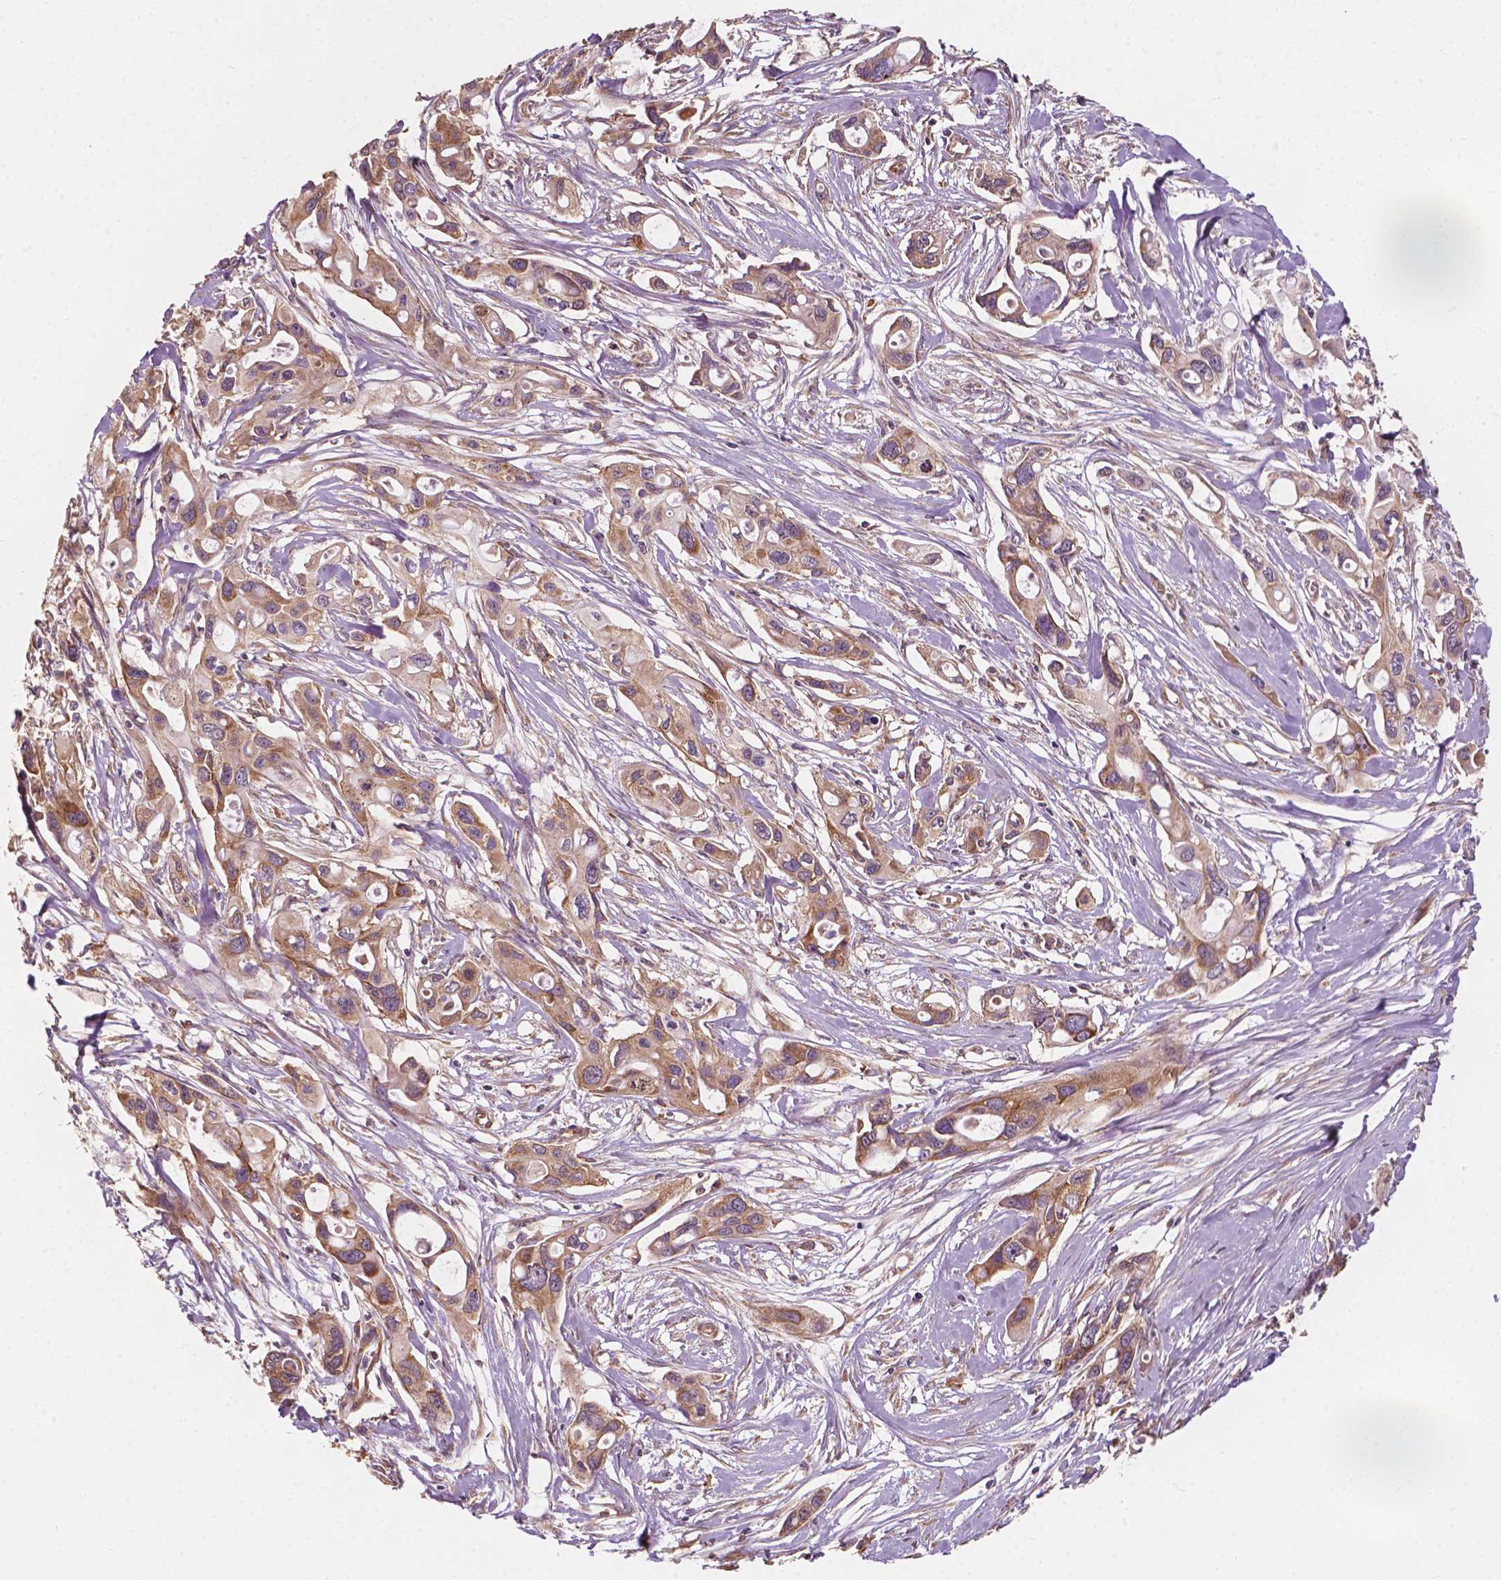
{"staining": {"intensity": "weak", "quantity": ">75%", "location": "cytoplasmic/membranous"}, "tissue": "pancreatic cancer", "cell_type": "Tumor cells", "image_type": "cancer", "snomed": [{"axis": "morphology", "description": "Adenocarcinoma, NOS"}, {"axis": "topography", "description": "Pancreas"}], "caption": "Tumor cells demonstrate low levels of weak cytoplasmic/membranous staining in approximately >75% of cells in human pancreatic cancer. The protein is shown in brown color, while the nuclei are stained blue.", "gene": "G3BP1", "patient": {"sex": "male", "age": 60}}